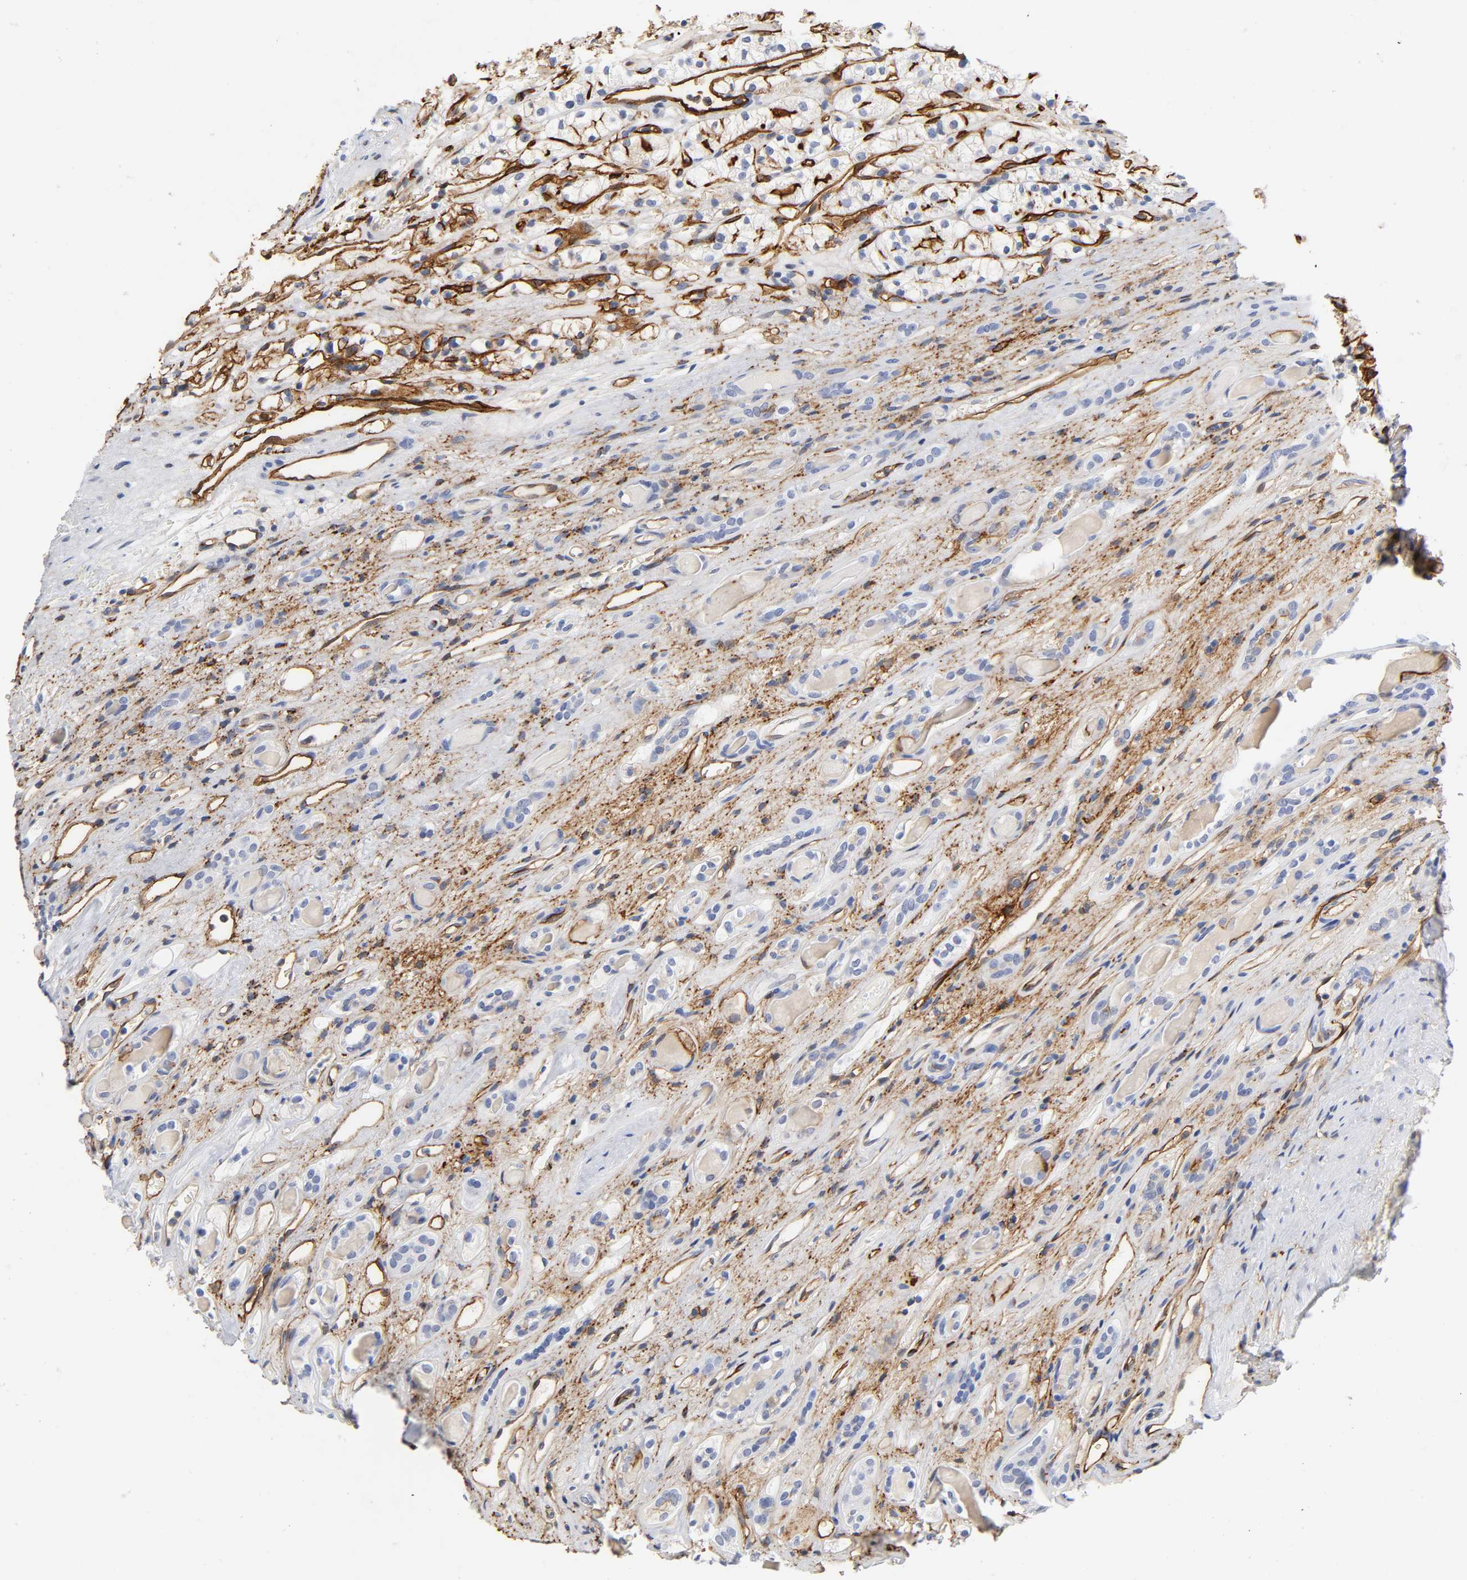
{"staining": {"intensity": "moderate", "quantity": "<25%", "location": "cytoplasmic/membranous"}, "tissue": "renal cancer", "cell_type": "Tumor cells", "image_type": "cancer", "snomed": [{"axis": "morphology", "description": "Adenocarcinoma, NOS"}, {"axis": "topography", "description": "Kidney"}], "caption": "Protein staining by immunohistochemistry (IHC) shows moderate cytoplasmic/membranous staining in about <25% of tumor cells in renal cancer.", "gene": "ICAM1", "patient": {"sex": "female", "age": 60}}